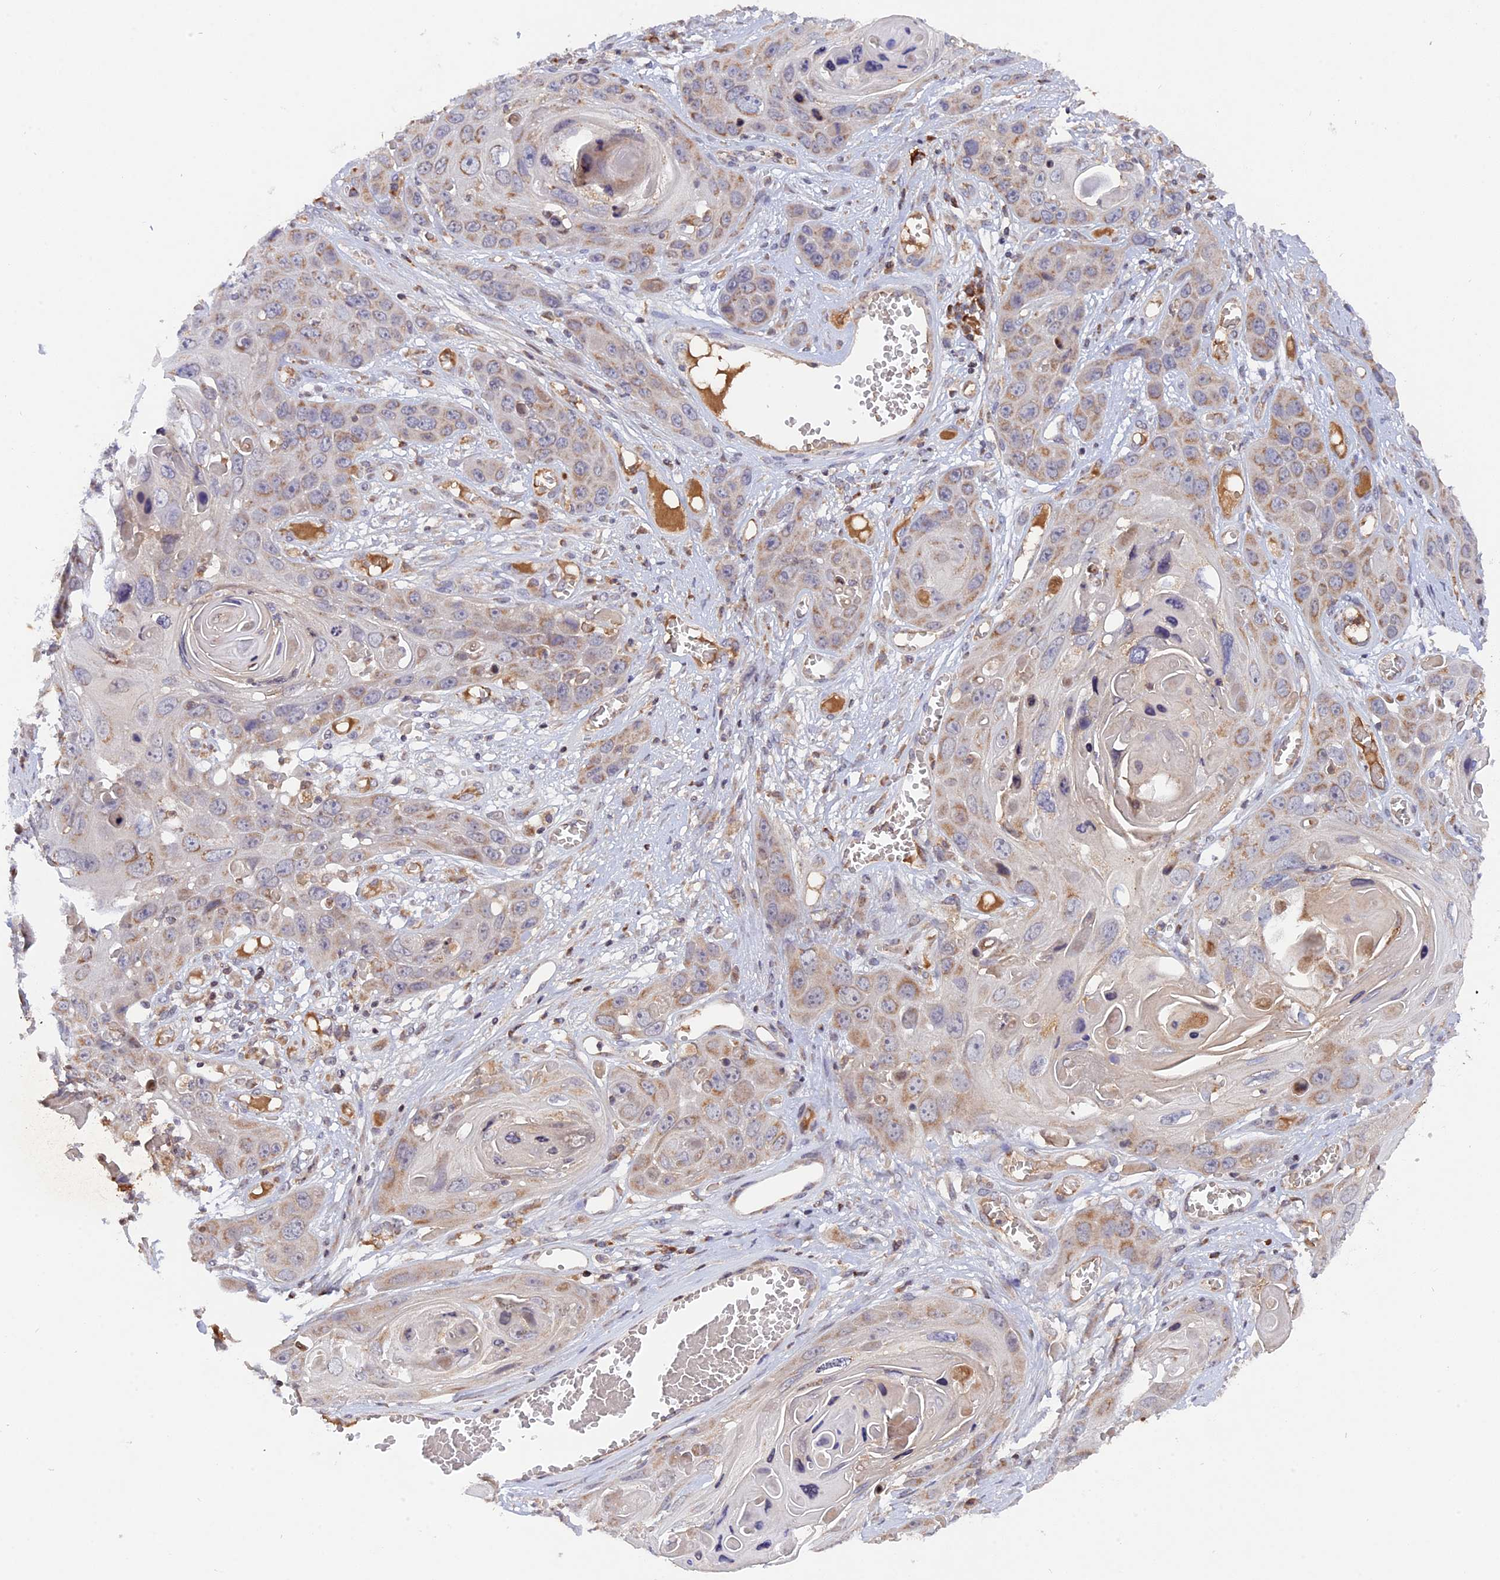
{"staining": {"intensity": "weak", "quantity": "<25%", "location": "cytoplasmic/membranous"}, "tissue": "skin cancer", "cell_type": "Tumor cells", "image_type": "cancer", "snomed": [{"axis": "morphology", "description": "Squamous cell carcinoma, NOS"}, {"axis": "topography", "description": "Skin"}], "caption": "High magnification brightfield microscopy of squamous cell carcinoma (skin) stained with DAB (3,3'-diaminobenzidine) (brown) and counterstained with hematoxylin (blue): tumor cells show no significant staining. (Immunohistochemistry, brightfield microscopy, high magnification).", "gene": "MPV17L", "patient": {"sex": "male", "age": 55}}